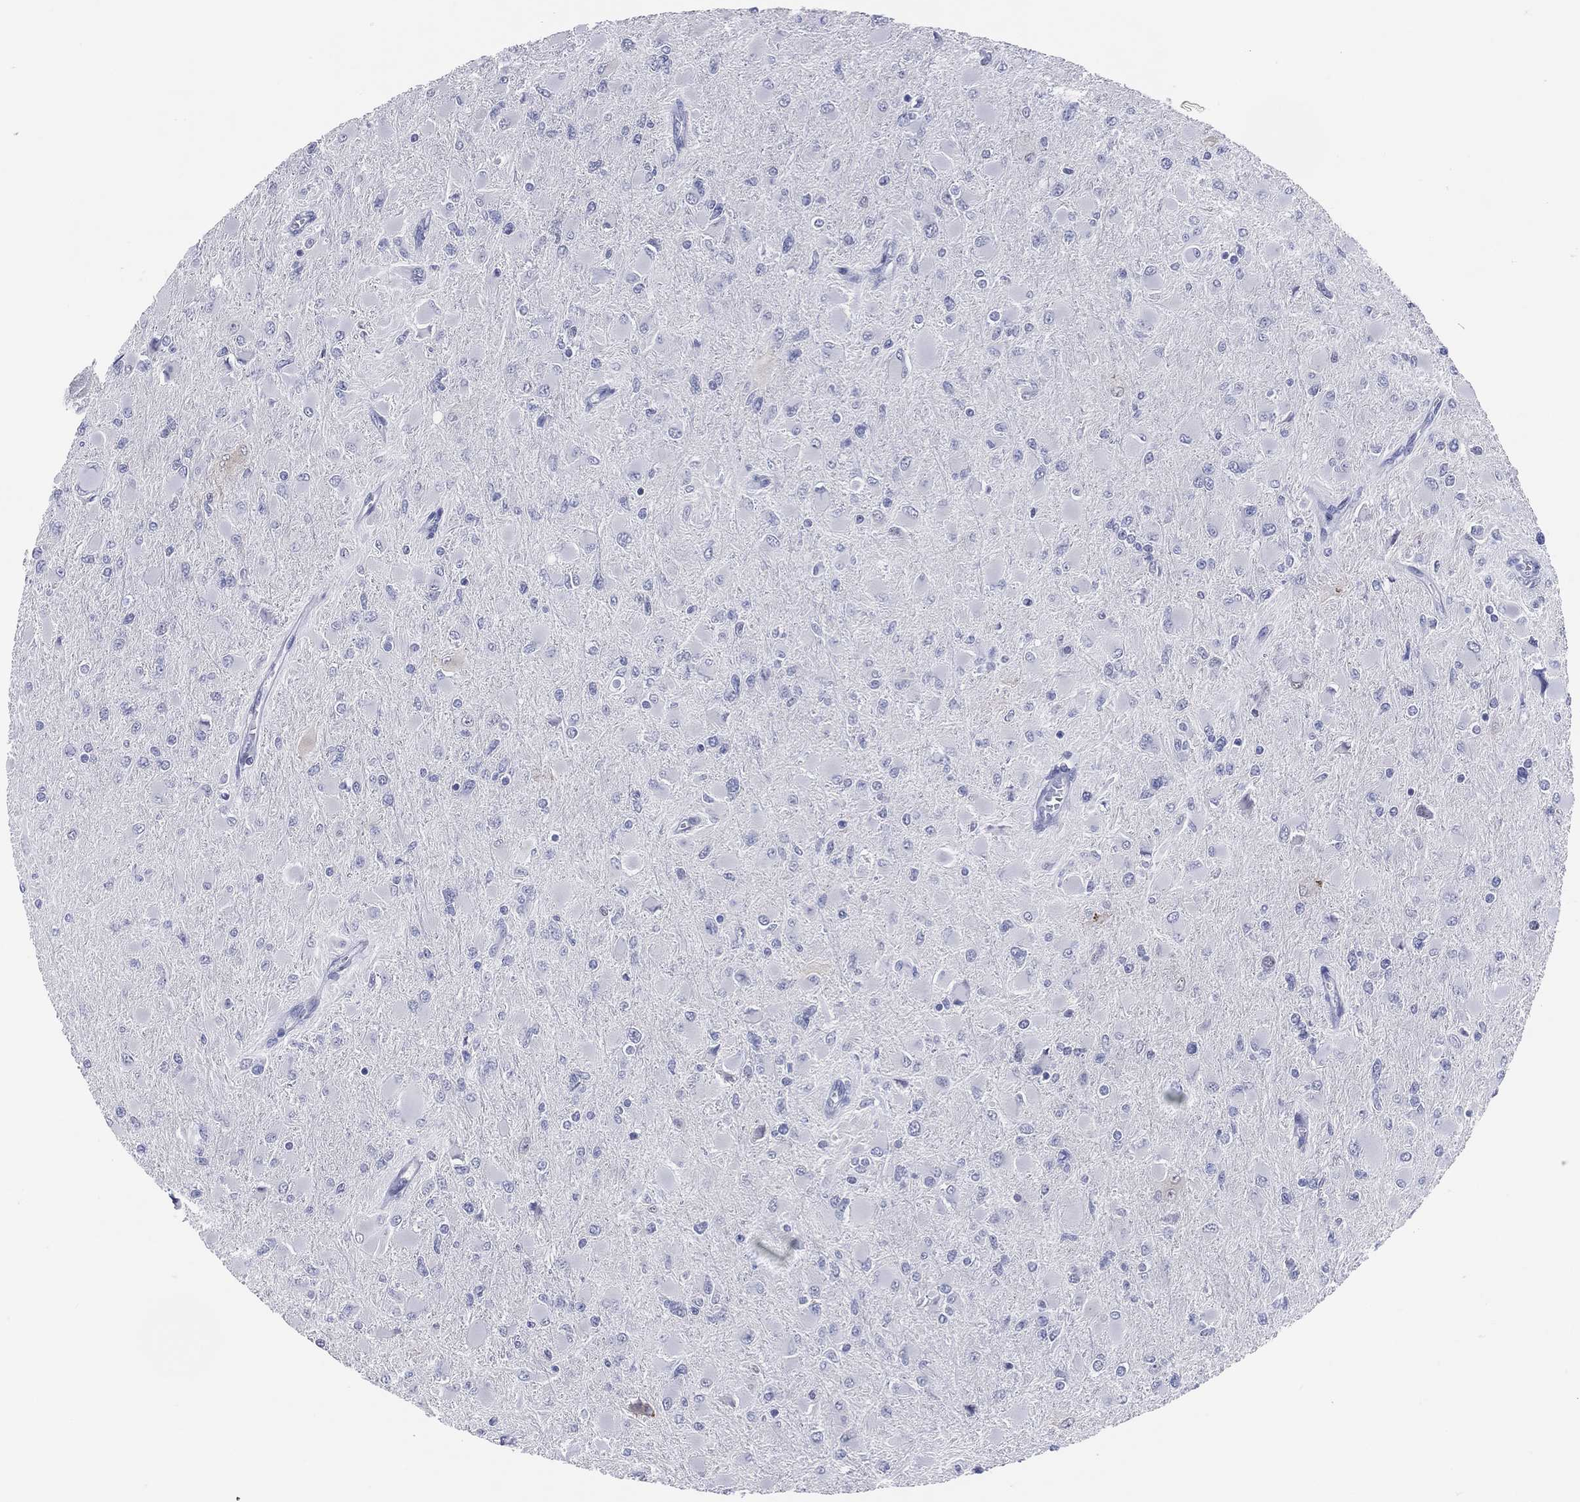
{"staining": {"intensity": "negative", "quantity": "none", "location": "none"}, "tissue": "glioma", "cell_type": "Tumor cells", "image_type": "cancer", "snomed": [{"axis": "morphology", "description": "Glioma, malignant, High grade"}, {"axis": "topography", "description": "Cerebral cortex"}], "caption": "Protein analysis of glioma exhibits no significant positivity in tumor cells.", "gene": "CFAP58", "patient": {"sex": "female", "age": 36}}